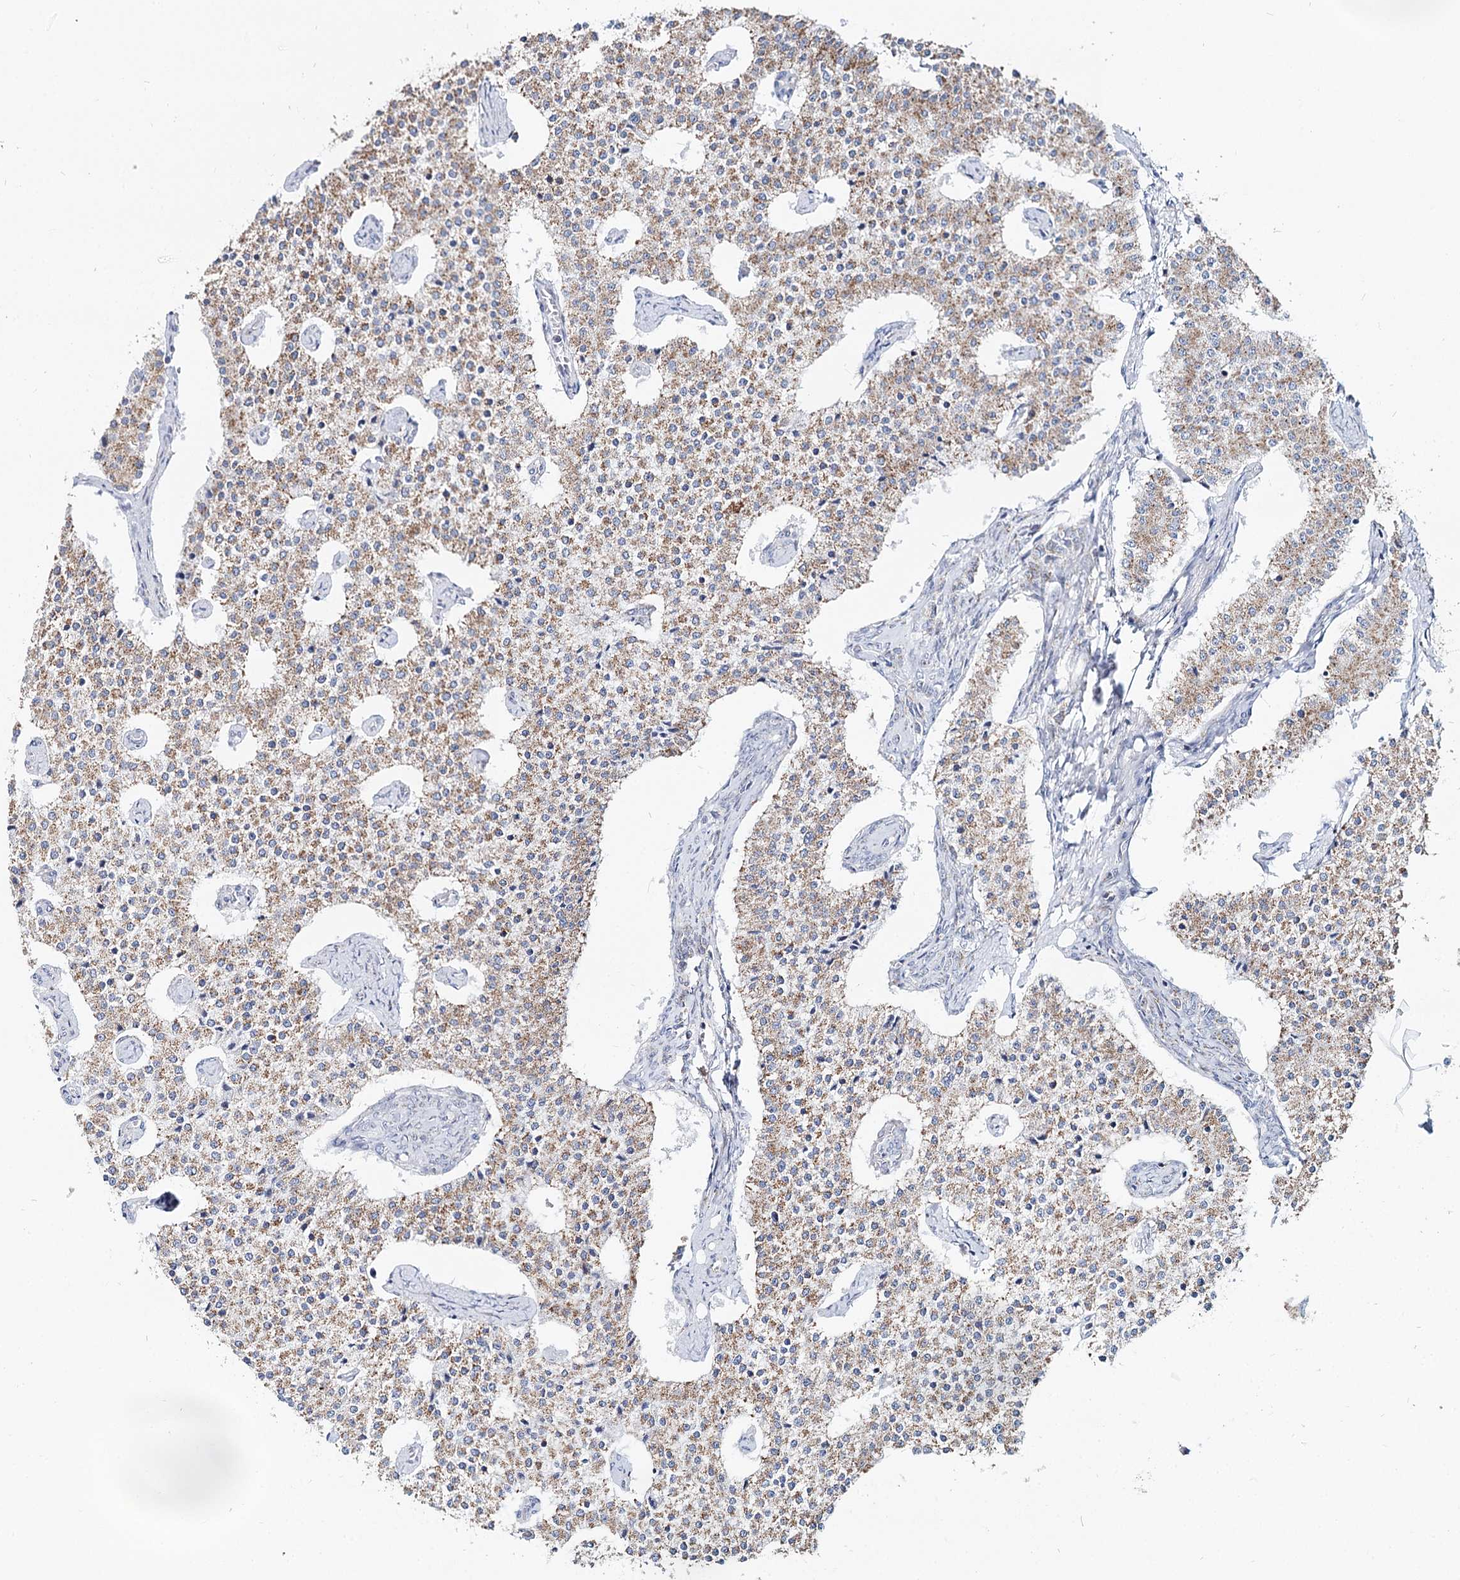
{"staining": {"intensity": "moderate", "quantity": ">75%", "location": "cytoplasmic/membranous"}, "tissue": "carcinoid", "cell_type": "Tumor cells", "image_type": "cancer", "snomed": [{"axis": "morphology", "description": "Carcinoid, malignant, NOS"}, {"axis": "topography", "description": "Colon"}], "caption": "Moderate cytoplasmic/membranous staining is identified in about >75% of tumor cells in carcinoid (malignant).", "gene": "MCCC2", "patient": {"sex": "female", "age": 52}}